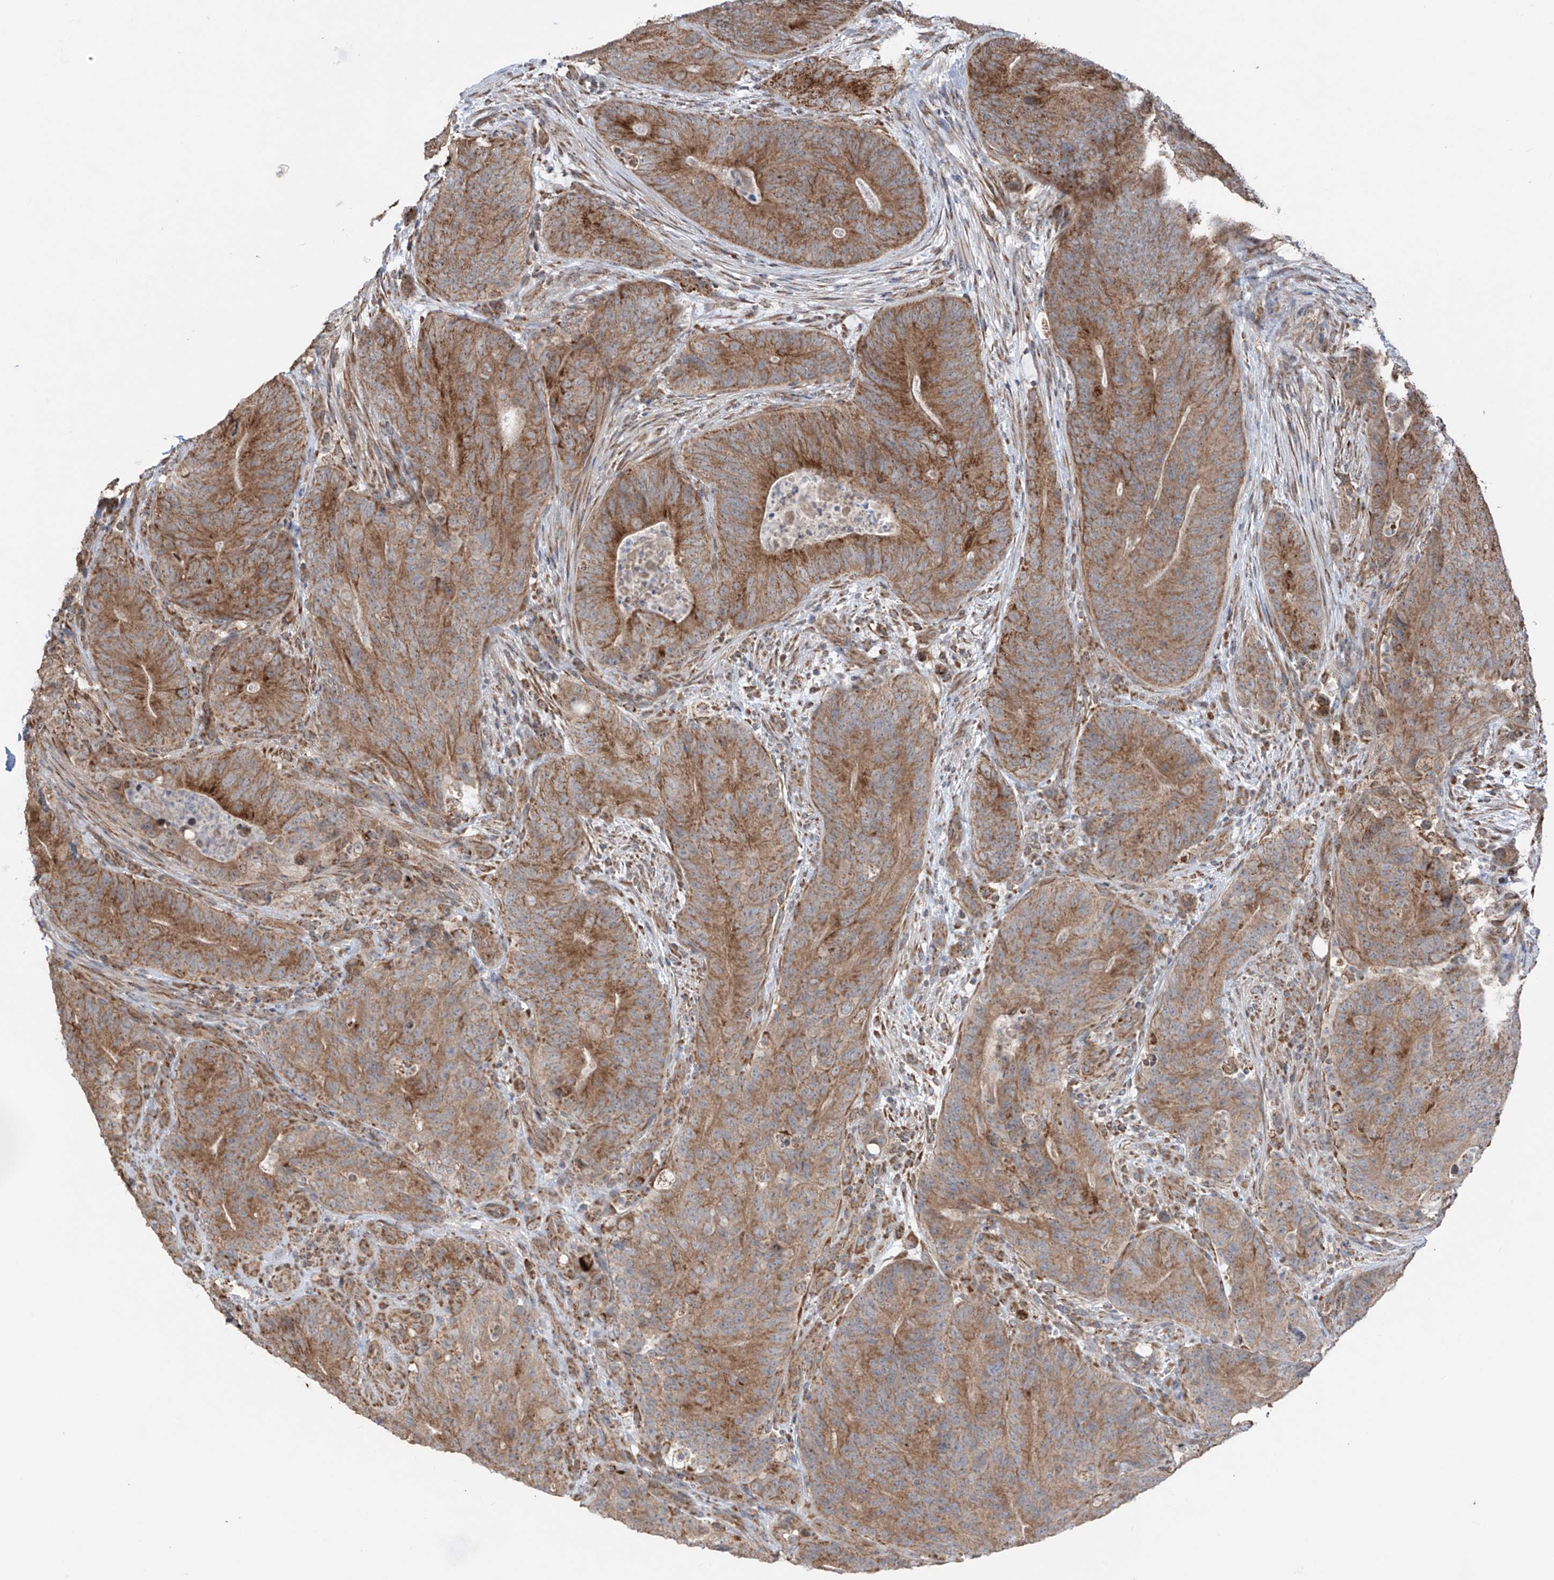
{"staining": {"intensity": "moderate", "quantity": ">75%", "location": "cytoplasmic/membranous"}, "tissue": "colorectal cancer", "cell_type": "Tumor cells", "image_type": "cancer", "snomed": [{"axis": "morphology", "description": "Normal tissue, NOS"}, {"axis": "topography", "description": "Colon"}], "caption": "Protein expression analysis of human colorectal cancer reveals moderate cytoplasmic/membranous expression in about >75% of tumor cells.", "gene": "SAMD3", "patient": {"sex": "female", "age": 82}}